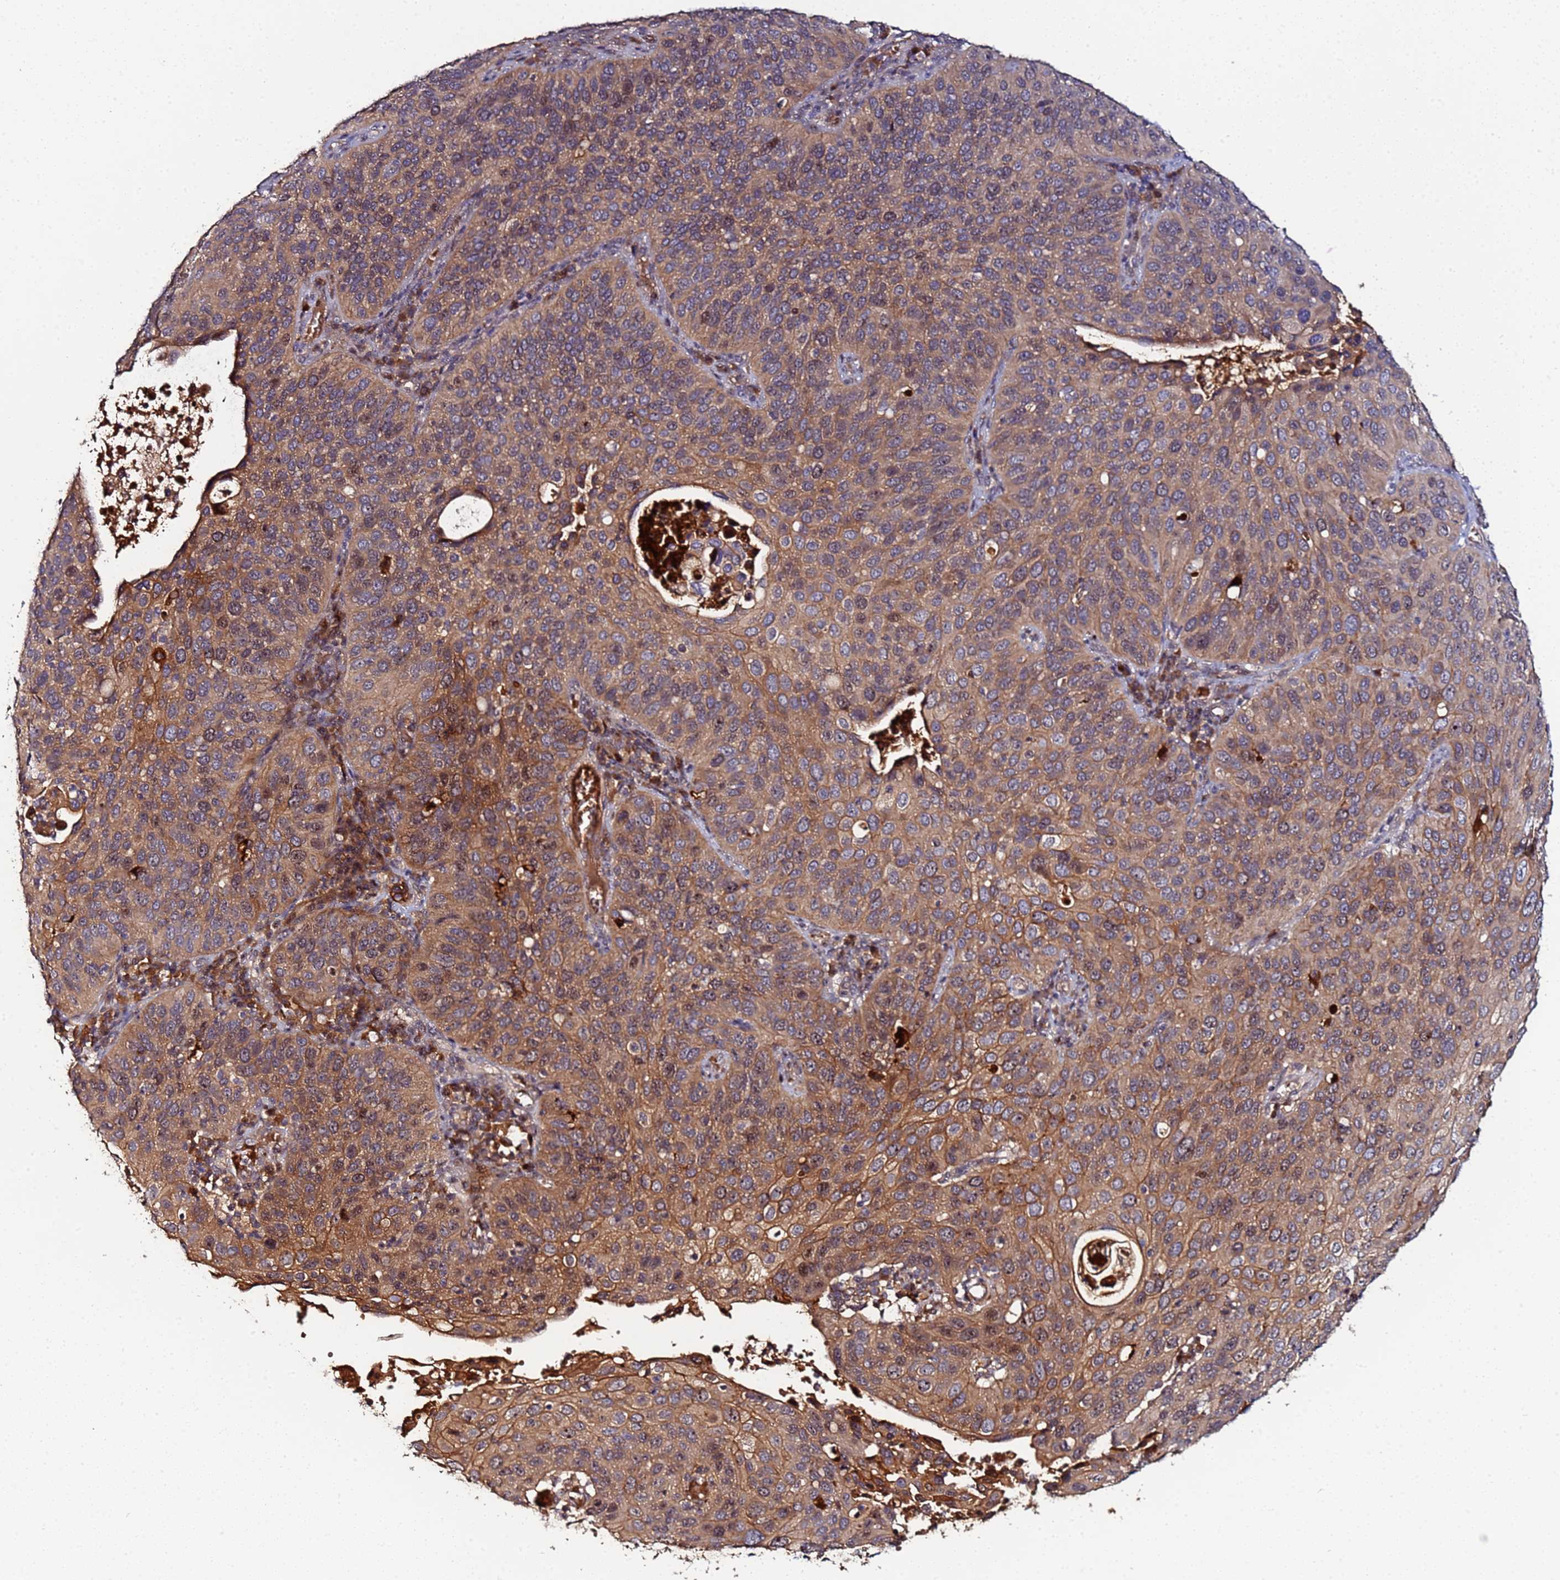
{"staining": {"intensity": "moderate", "quantity": ">75%", "location": "cytoplasmic/membranous,nuclear"}, "tissue": "cervical cancer", "cell_type": "Tumor cells", "image_type": "cancer", "snomed": [{"axis": "morphology", "description": "Squamous cell carcinoma, NOS"}, {"axis": "topography", "description": "Cervix"}], "caption": "Immunohistochemistry (DAB) staining of human cervical cancer shows moderate cytoplasmic/membranous and nuclear protein positivity in about >75% of tumor cells. The staining was performed using DAB (3,3'-diaminobenzidine), with brown indicating positive protein expression. Nuclei are stained blue with hematoxylin.", "gene": "OSER1", "patient": {"sex": "female", "age": 36}}